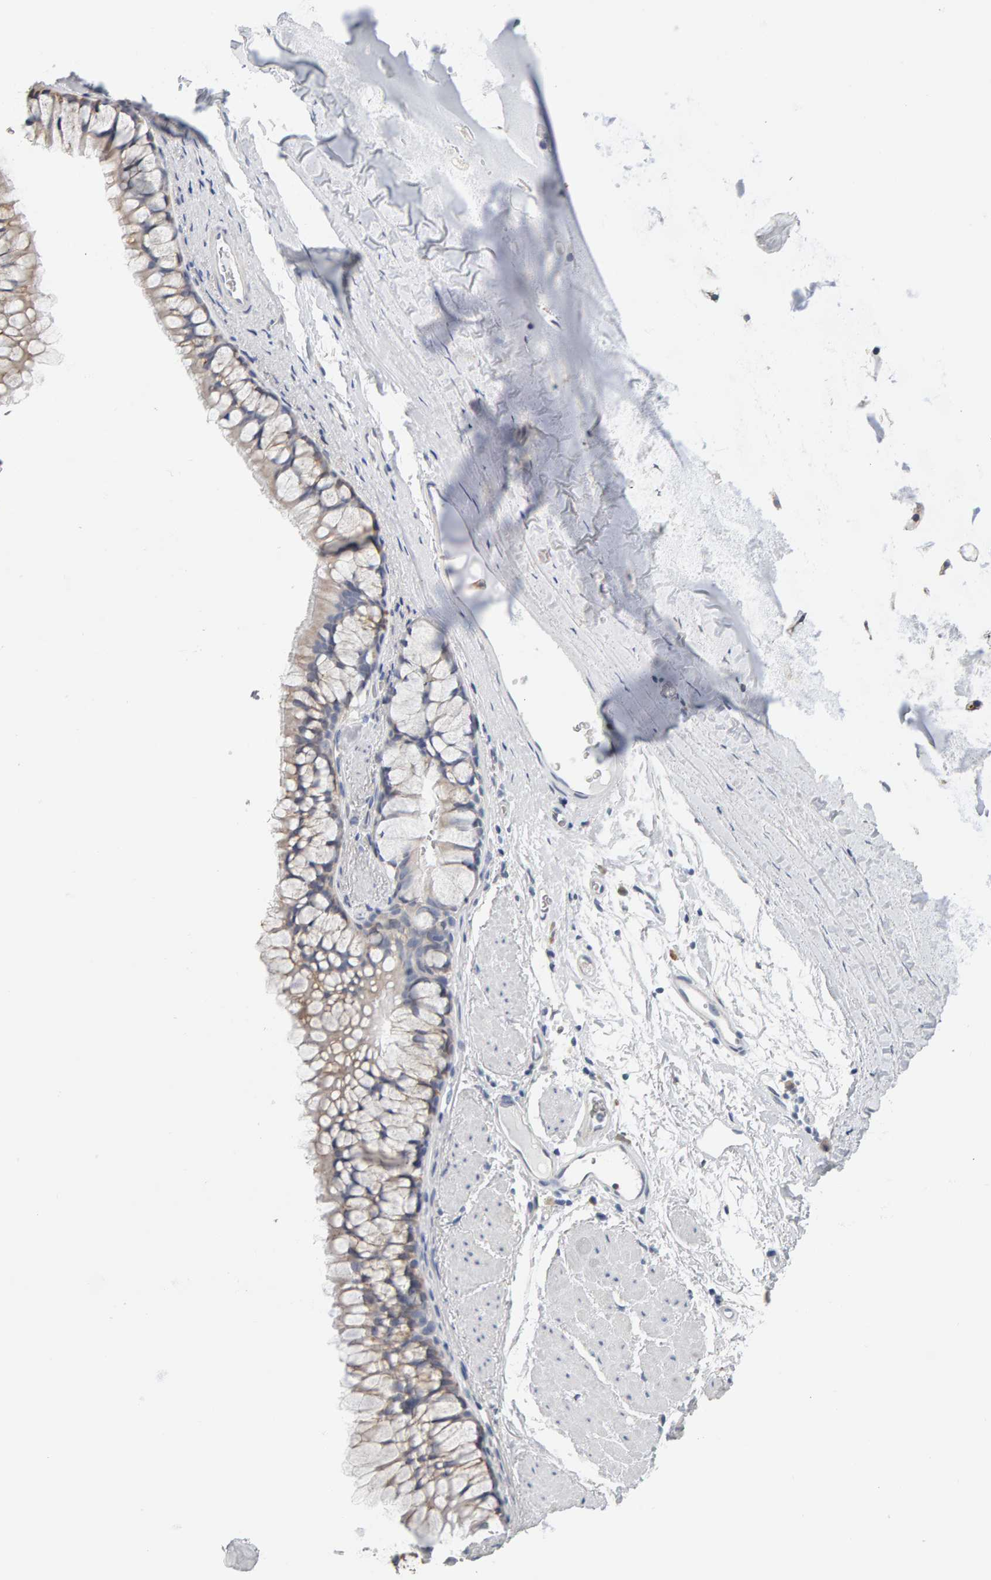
{"staining": {"intensity": "weak", "quantity": ">75%", "location": "cytoplasmic/membranous"}, "tissue": "bronchus", "cell_type": "Respiratory epithelial cells", "image_type": "normal", "snomed": [{"axis": "morphology", "description": "Normal tissue, NOS"}, {"axis": "topography", "description": "Cartilage tissue"}, {"axis": "topography", "description": "Bronchus"}], "caption": "Immunohistochemistry (DAB (3,3'-diaminobenzidine)) staining of unremarkable bronchus reveals weak cytoplasmic/membranous protein staining in approximately >75% of respiratory epithelial cells. The protein is shown in brown color, while the nuclei are stained blue.", "gene": "ADHFE1", "patient": {"sex": "female", "age": 53}}